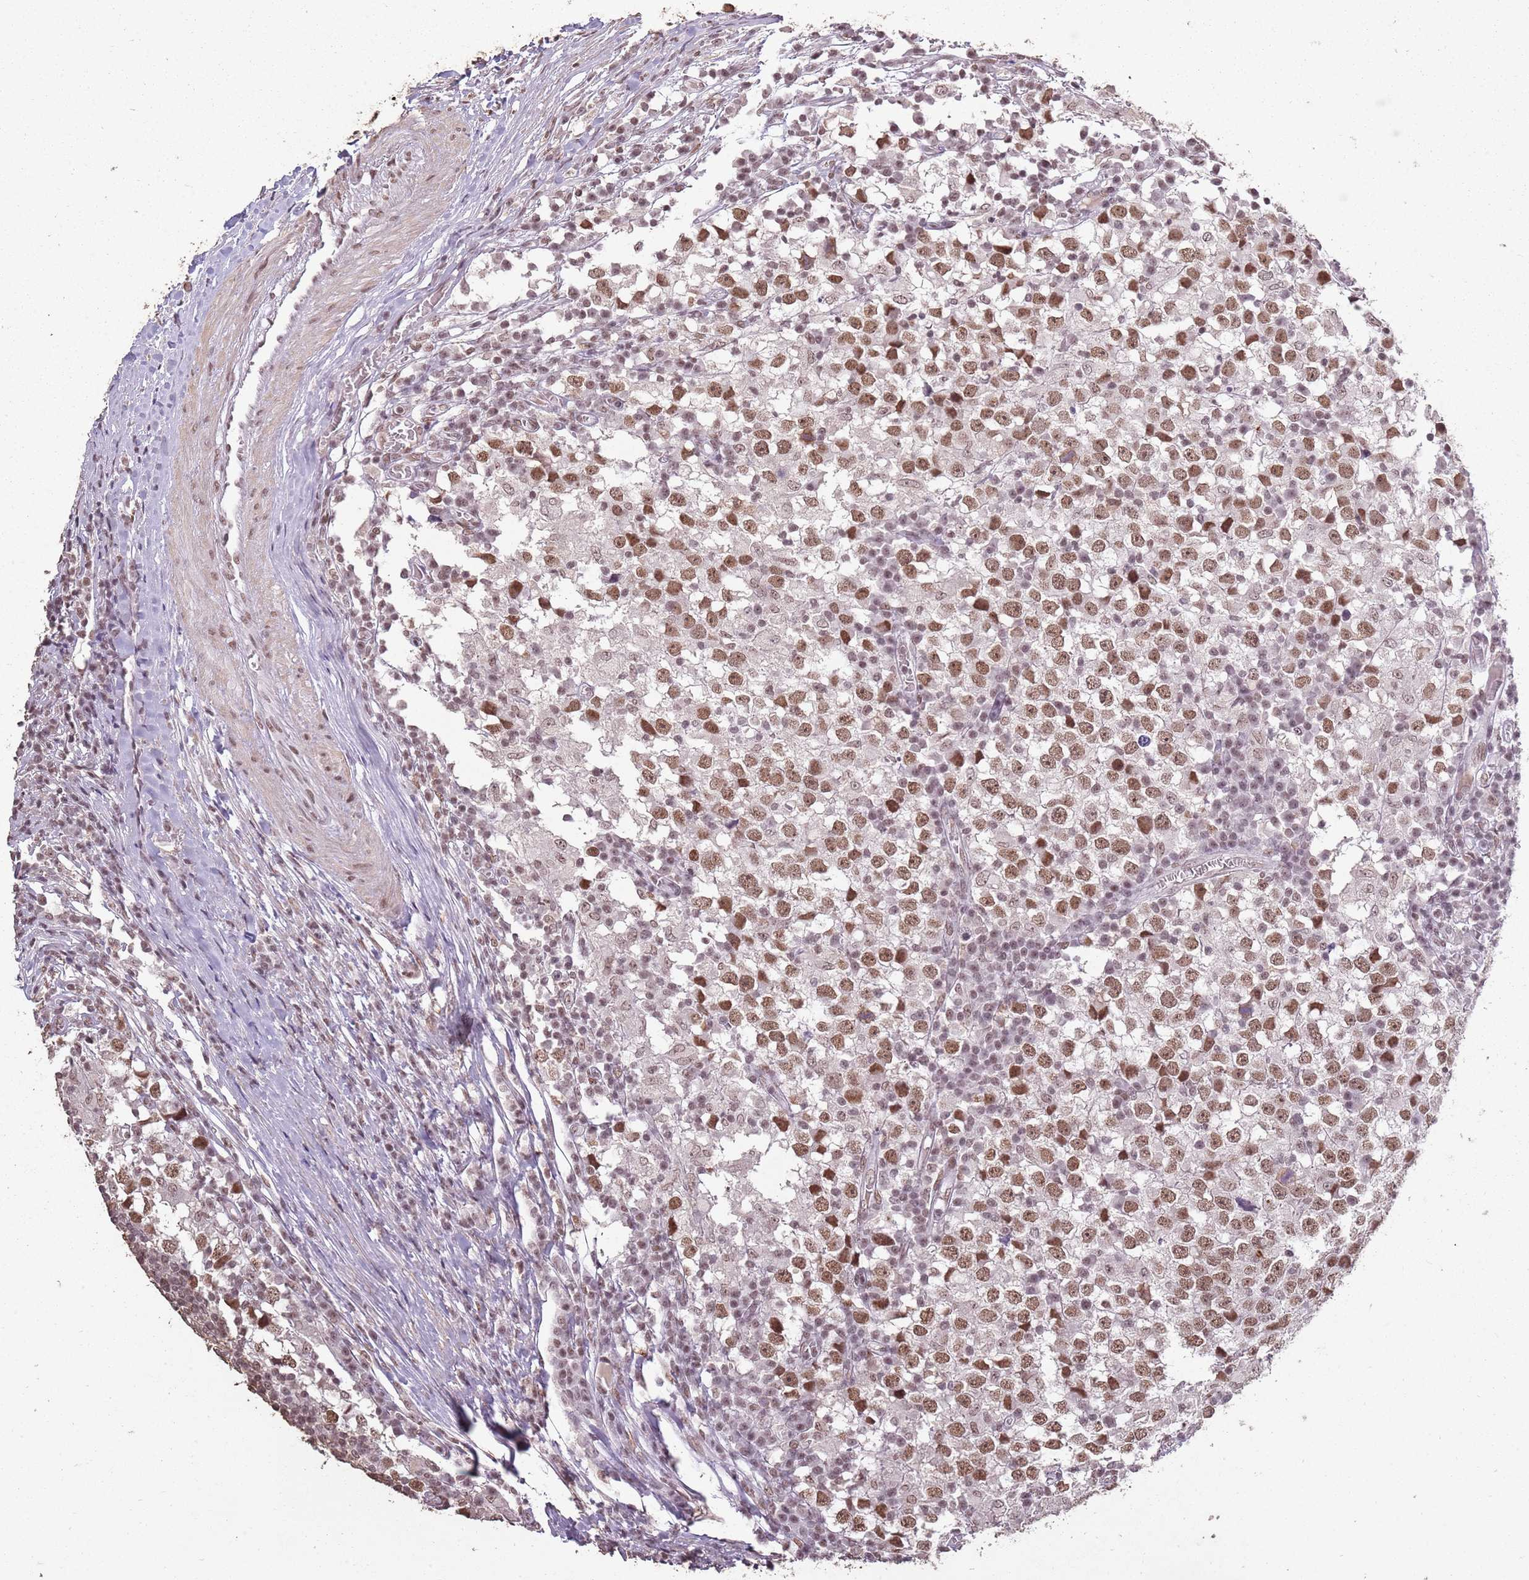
{"staining": {"intensity": "moderate", "quantity": ">75%", "location": "nuclear"}, "tissue": "testis cancer", "cell_type": "Tumor cells", "image_type": "cancer", "snomed": [{"axis": "morphology", "description": "Seminoma, NOS"}, {"axis": "topography", "description": "Testis"}], "caption": "Immunohistochemistry image of seminoma (testis) stained for a protein (brown), which reveals medium levels of moderate nuclear positivity in about >75% of tumor cells.", "gene": "ARL14EP", "patient": {"sex": "male", "age": 65}}